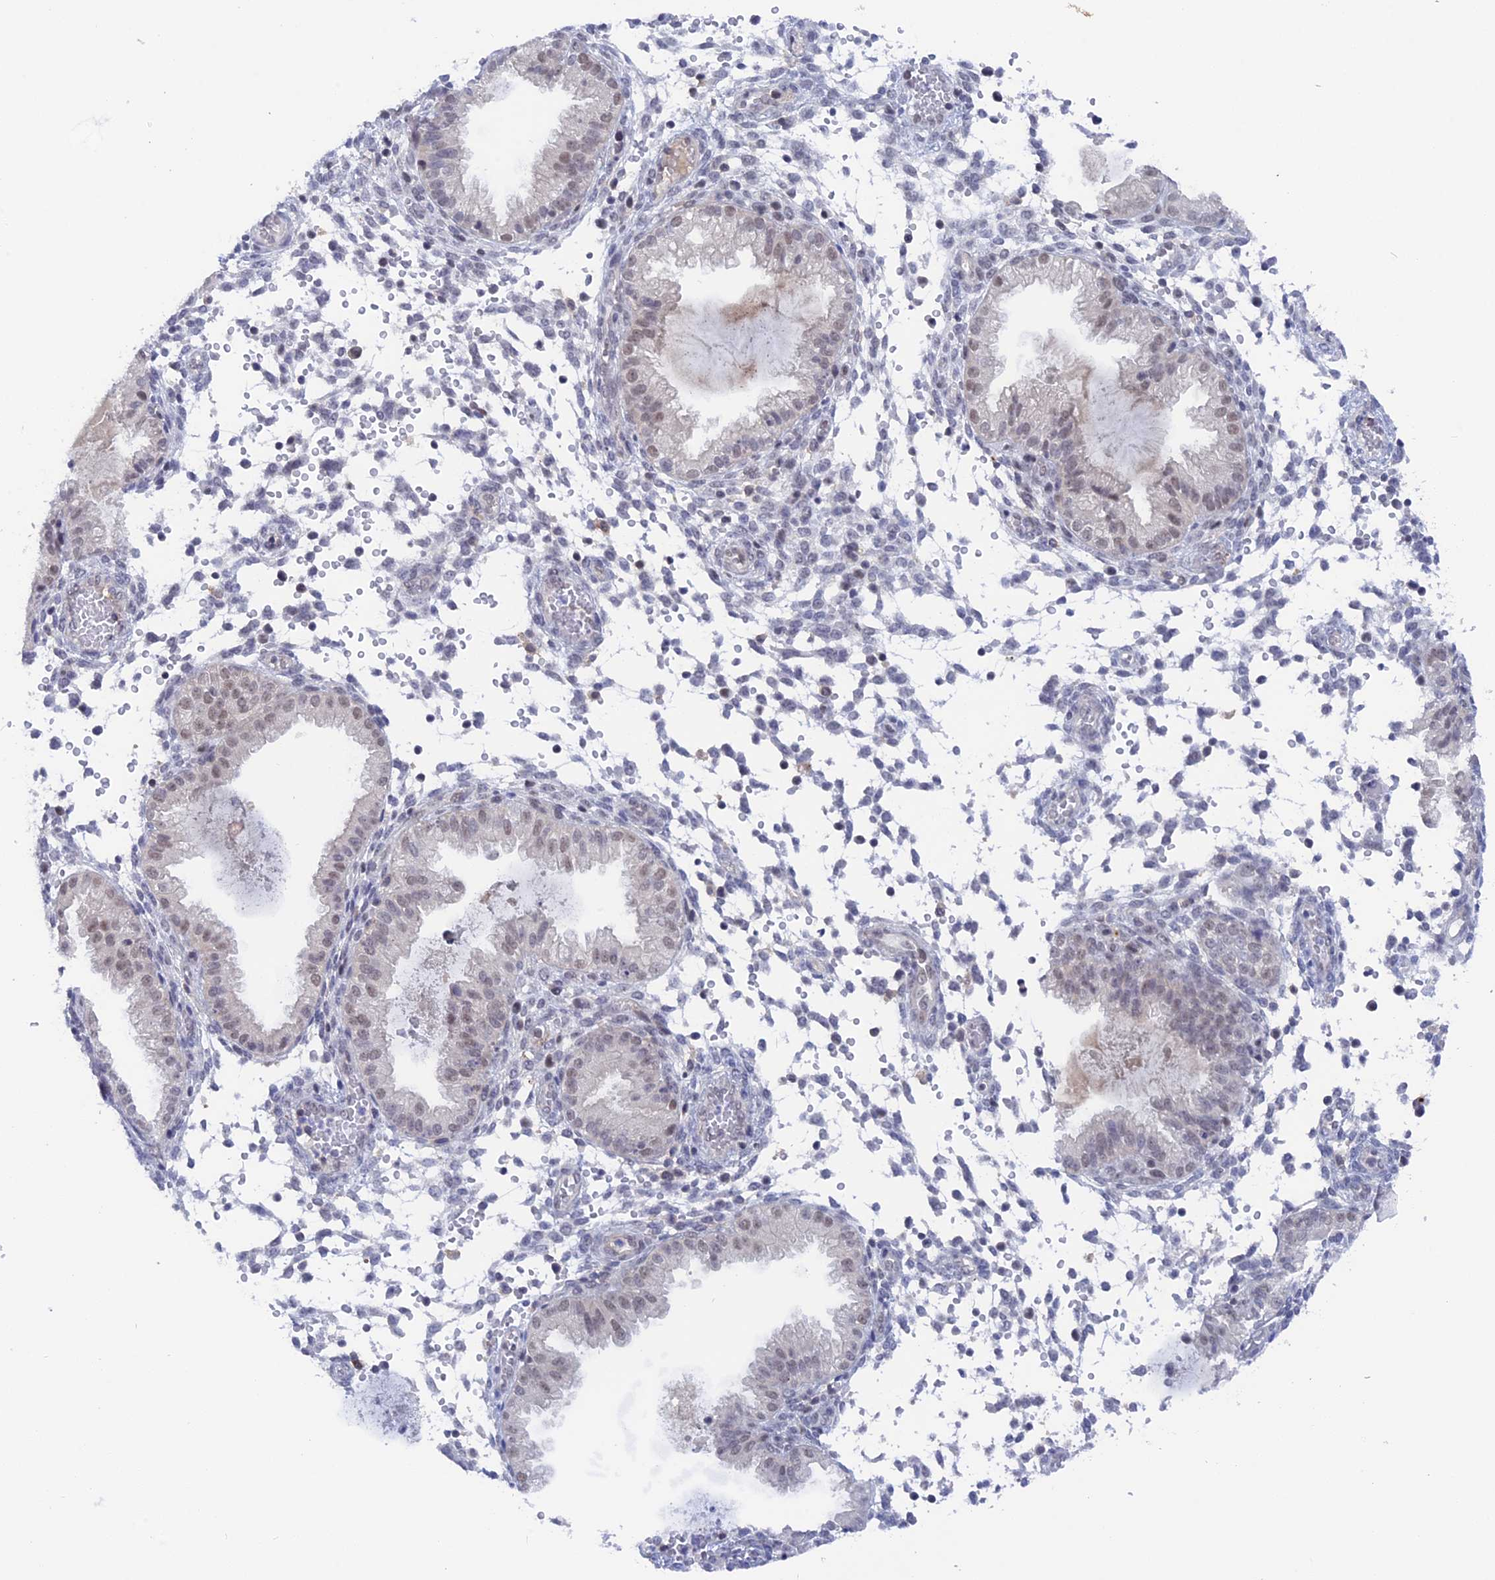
{"staining": {"intensity": "negative", "quantity": "none", "location": "none"}, "tissue": "endometrium", "cell_type": "Cells in endometrial stroma", "image_type": "normal", "snomed": [{"axis": "morphology", "description": "Normal tissue, NOS"}, {"axis": "topography", "description": "Endometrium"}], "caption": "IHC of benign human endometrium reveals no positivity in cells in endometrial stroma.", "gene": "BRD2", "patient": {"sex": "female", "age": 33}}